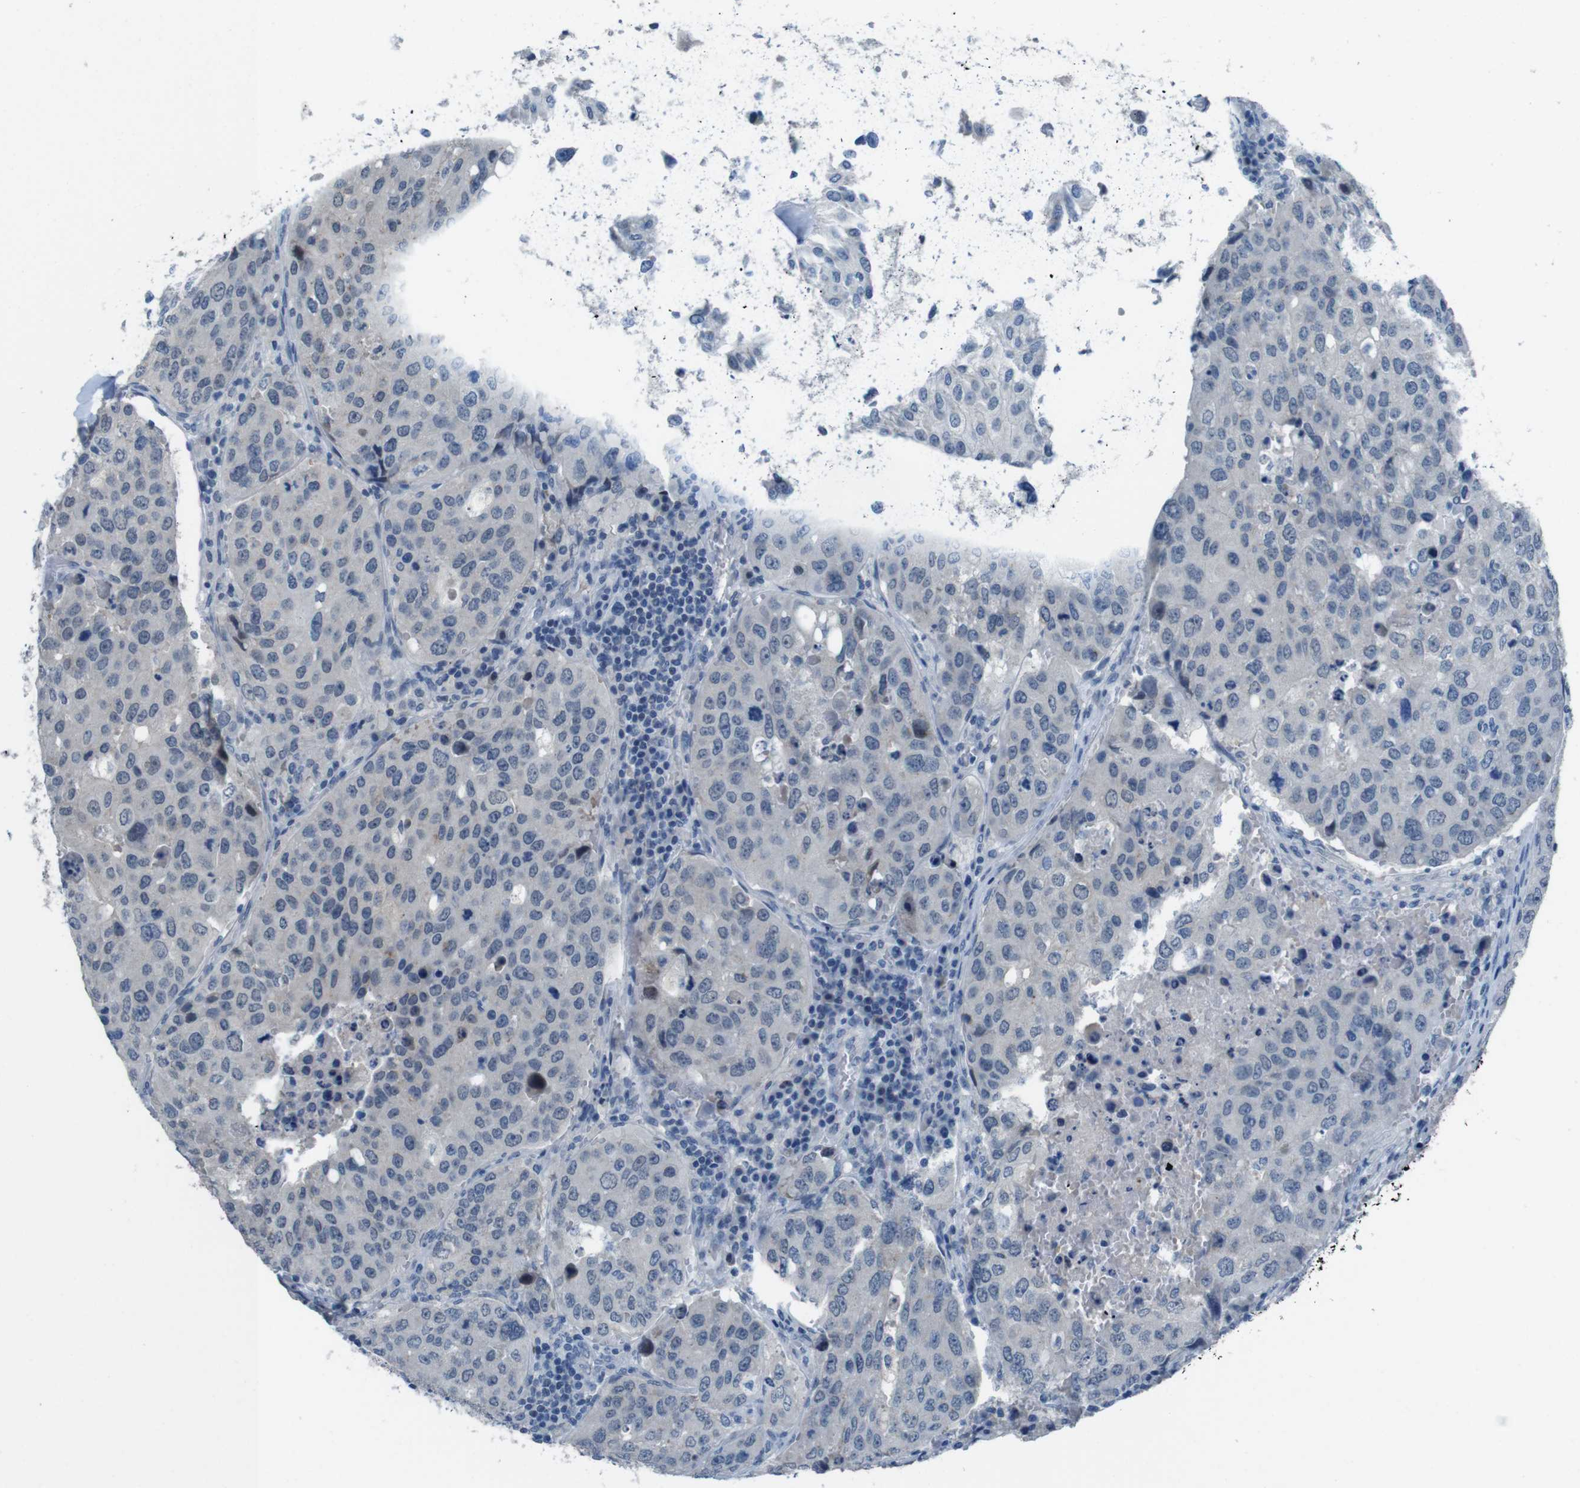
{"staining": {"intensity": "negative", "quantity": "none", "location": "none"}, "tissue": "urothelial cancer", "cell_type": "Tumor cells", "image_type": "cancer", "snomed": [{"axis": "morphology", "description": "Urothelial carcinoma, High grade"}, {"axis": "topography", "description": "Lymph node"}, {"axis": "topography", "description": "Urinary bladder"}], "caption": "This is an IHC image of urothelial cancer. There is no staining in tumor cells.", "gene": "CDHR2", "patient": {"sex": "male", "age": 51}}